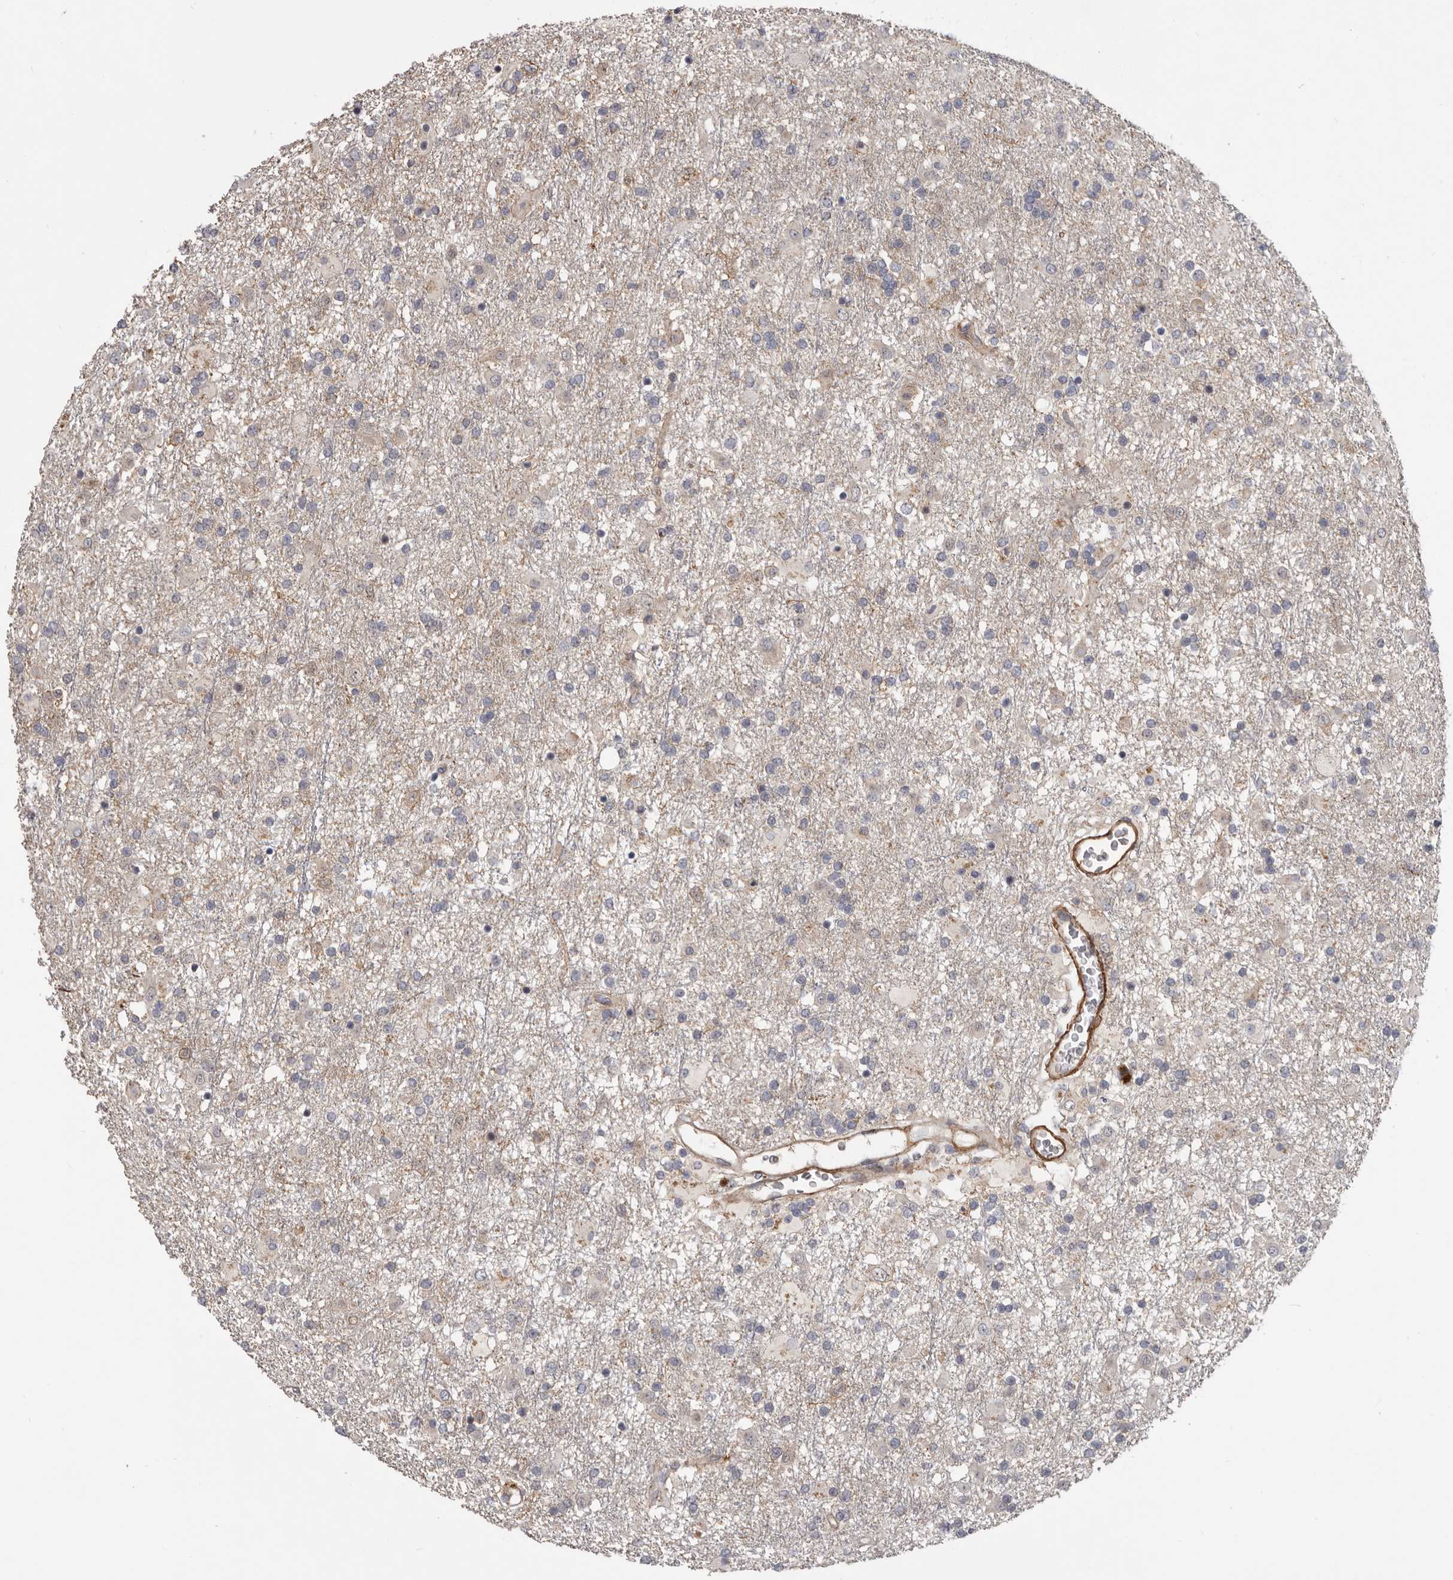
{"staining": {"intensity": "negative", "quantity": "none", "location": "none"}, "tissue": "glioma", "cell_type": "Tumor cells", "image_type": "cancer", "snomed": [{"axis": "morphology", "description": "Glioma, malignant, Low grade"}, {"axis": "topography", "description": "Brain"}], "caption": "Immunohistochemistry (IHC) histopathology image of neoplastic tissue: low-grade glioma (malignant) stained with DAB displays no significant protein expression in tumor cells. The staining is performed using DAB (3,3'-diaminobenzidine) brown chromogen with nuclei counter-stained in using hematoxylin.", "gene": "CDCA8", "patient": {"sex": "male", "age": 65}}